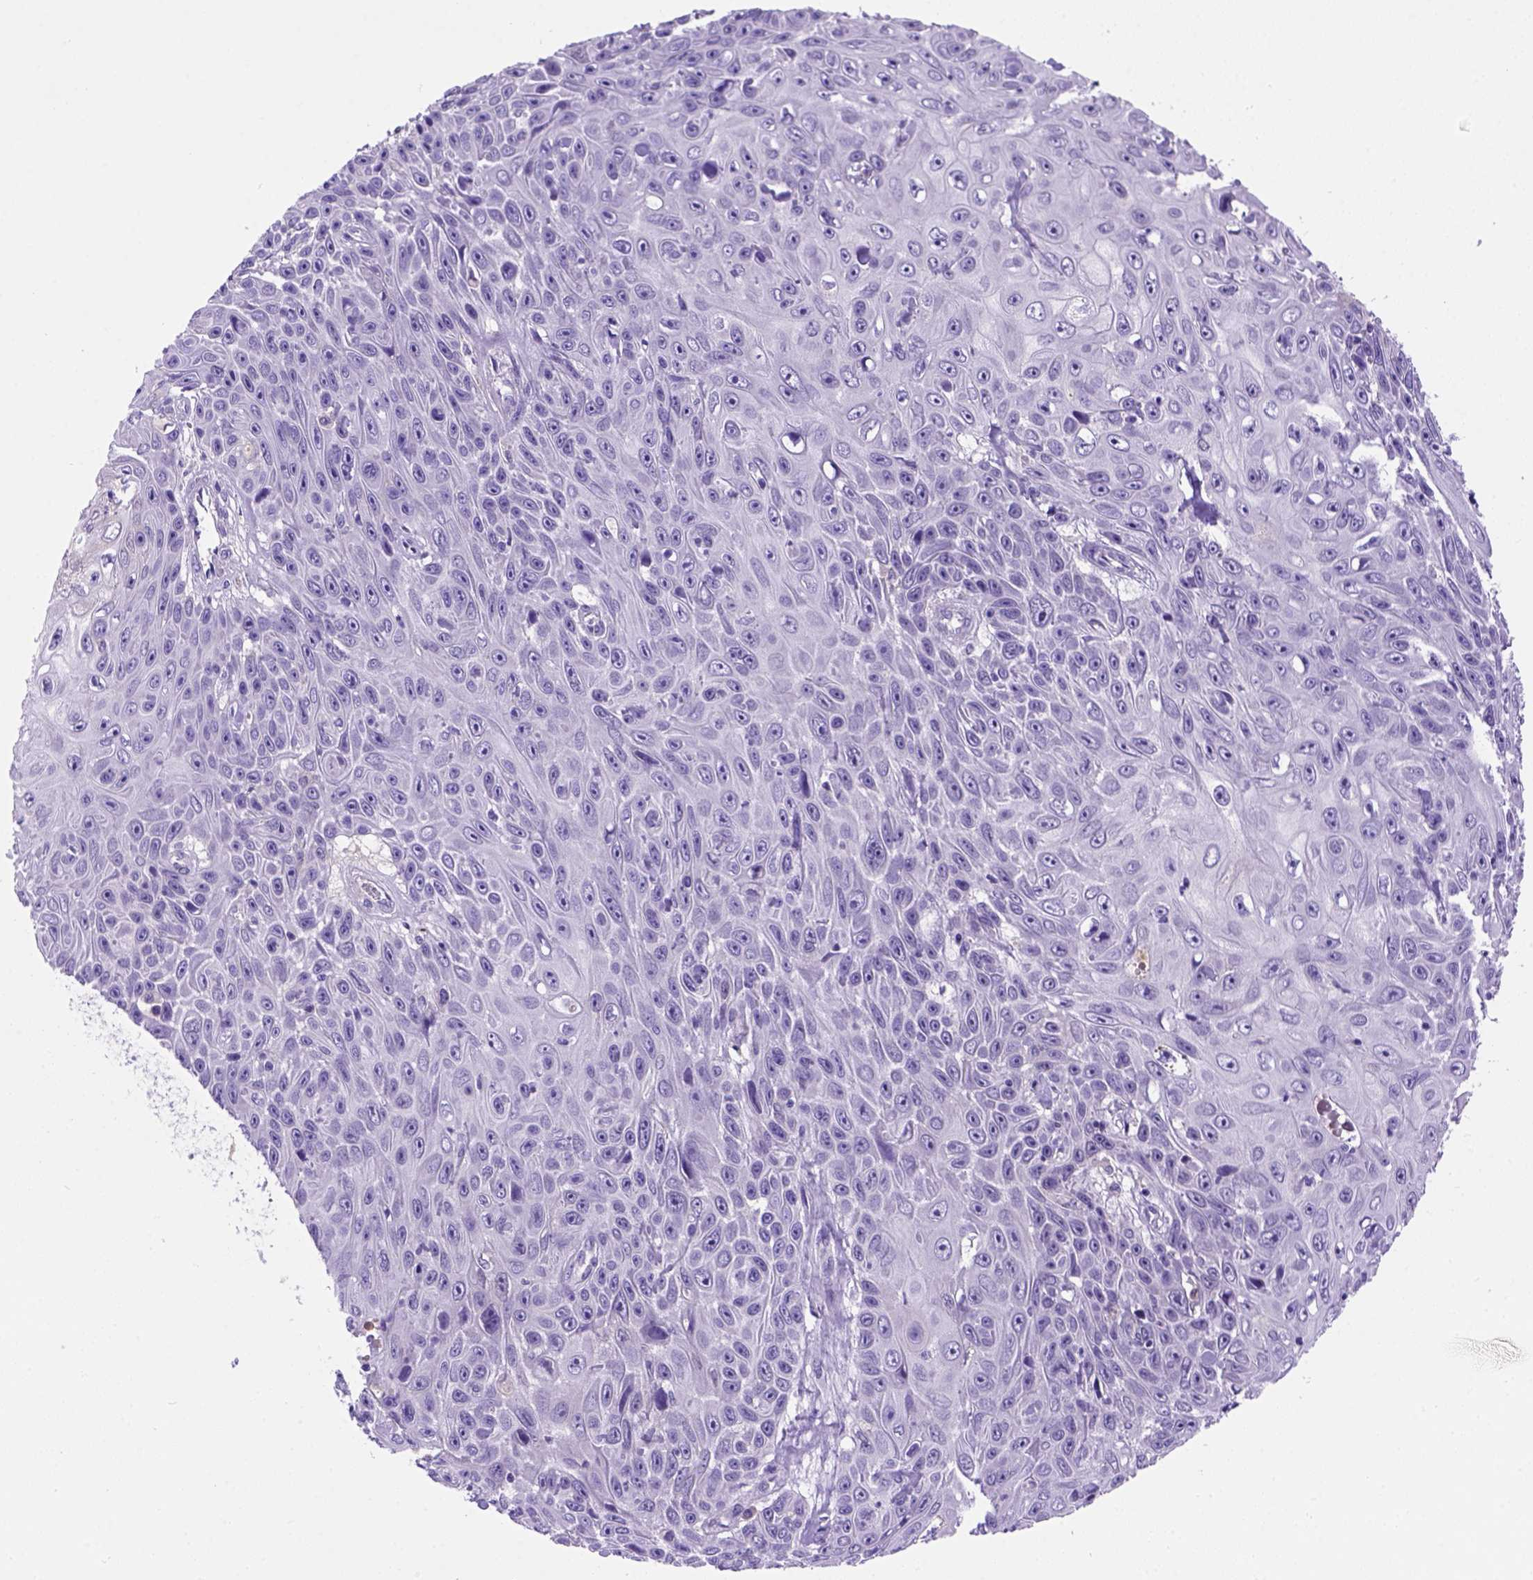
{"staining": {"intensity": "negative", "quantity": "none", "location": "none"}, "tissue": "skin cancer", "cell_type": "Tumor cells", "image_type": "cancer", "snomed": [{"axis": "morphology", "description": "Squamous cell carcinoma, NOS"}, {"axis": "topography", "description": "Skin"}], "caption": "A photomicrograph of human skin cancer (squamous cell carcinoma) is negative for staining in tumor cells.", "gene": "FAM81B", "patient": {"sex": "male", "age": 82}}